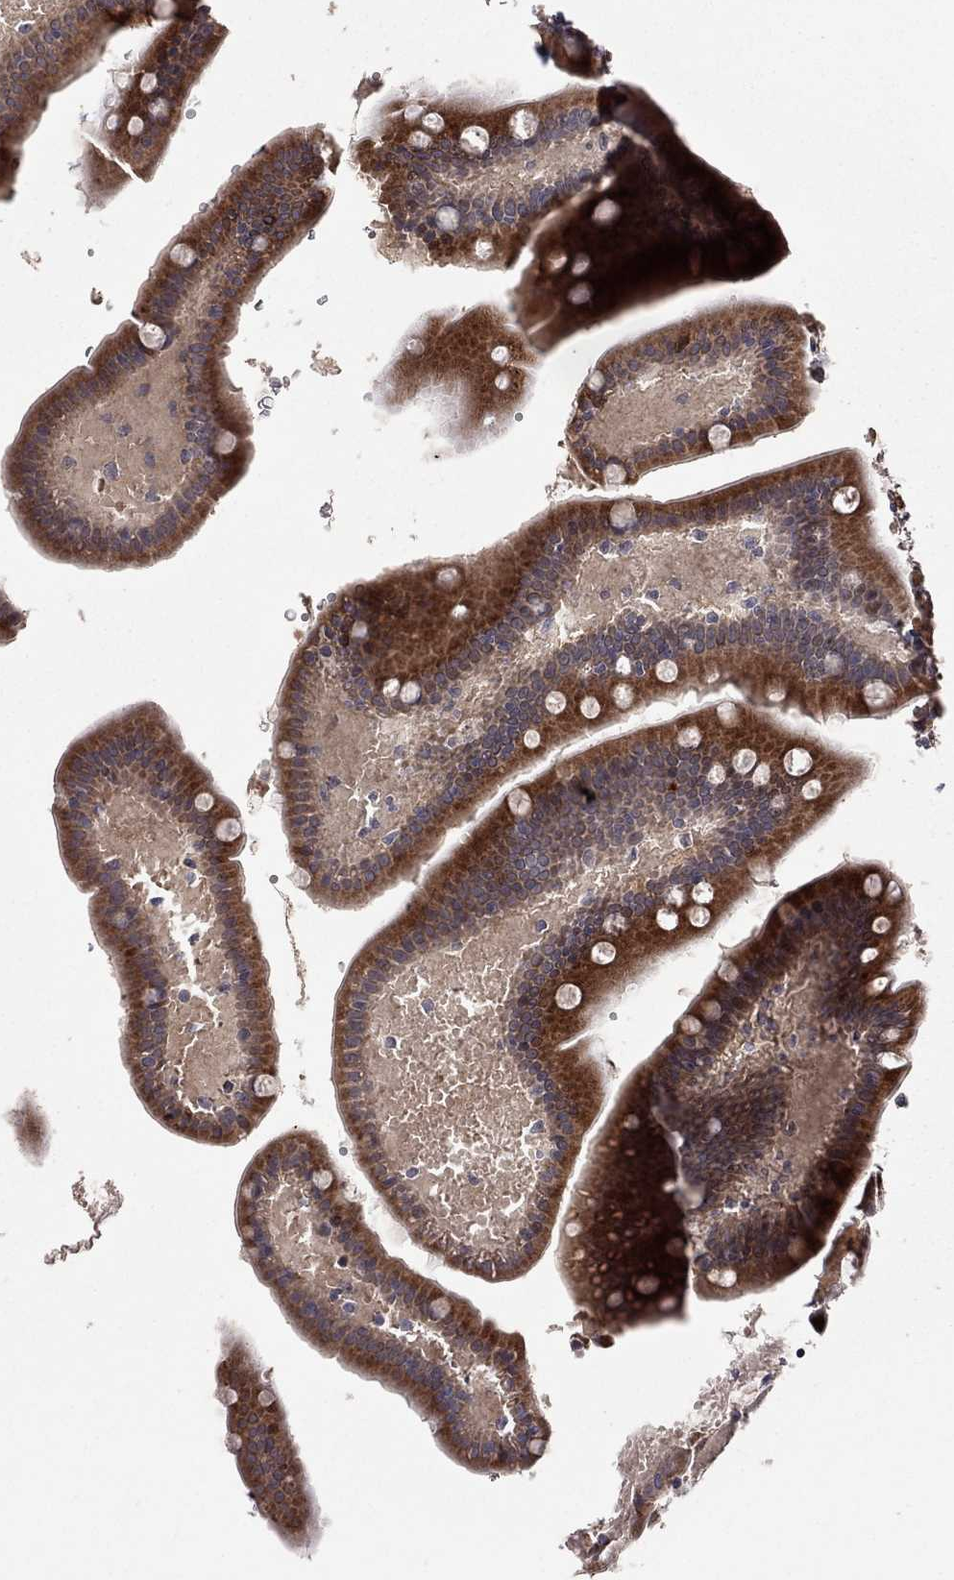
{"staining": {"intensity": "strong", "quantity": ">75%", "location": "cytoplasmic/membranous"}, "tissue": "small intestine", "cell_type": "Glandular cells", "image_type": "normal", "snomed": [{"axis": "morphology", "description": "Normal tissue, NOS"}, {"axis": "topography", "description": "Small intestine"}], "caption": "Immunohistochemical staining of benign small intestine demonstrates >75% levels of strong cytoplasmic/membranous protein positivity in about >75% of glandular cells.", "gene": "EXOC3L2", "patient": {"sex": "male", "age": 66}}